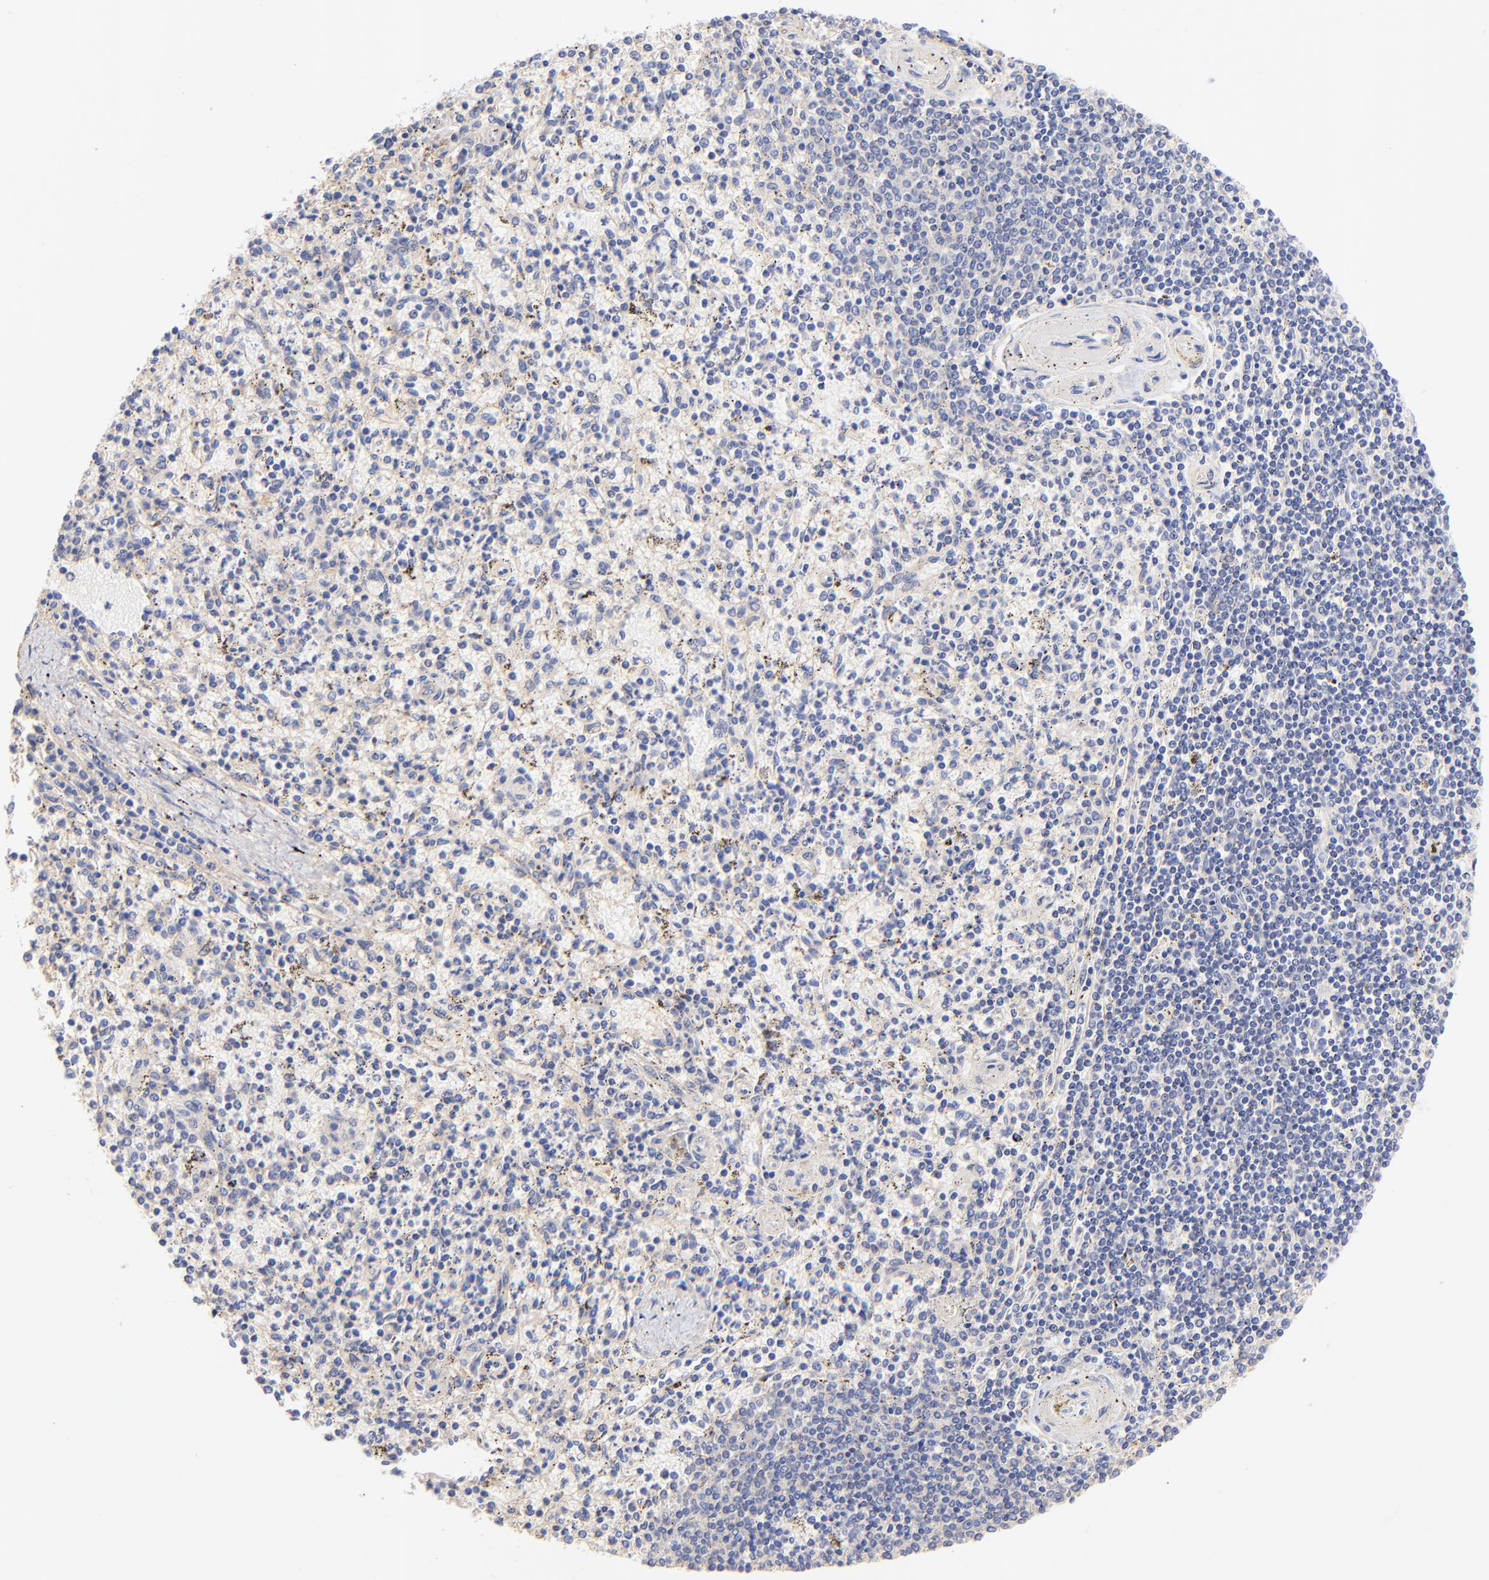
{"staining": {"intensity": "negative", "quantity": "none", "location": "none"}, "tissue": "spleen", "cell_type": "Cells in red pulp", "image_type": "normal", "snomed": [{"axis": "morphology", "description": "Normal tissue, NOS"}, {"axis": "topography", "description": "Spleen"}], "caption": "Human spleen stained for a protein using IHC reveals no positivity in cells in red pulp.", "gene": "C1QTNF6", "patient": {"sex": "male", "age": 72}}